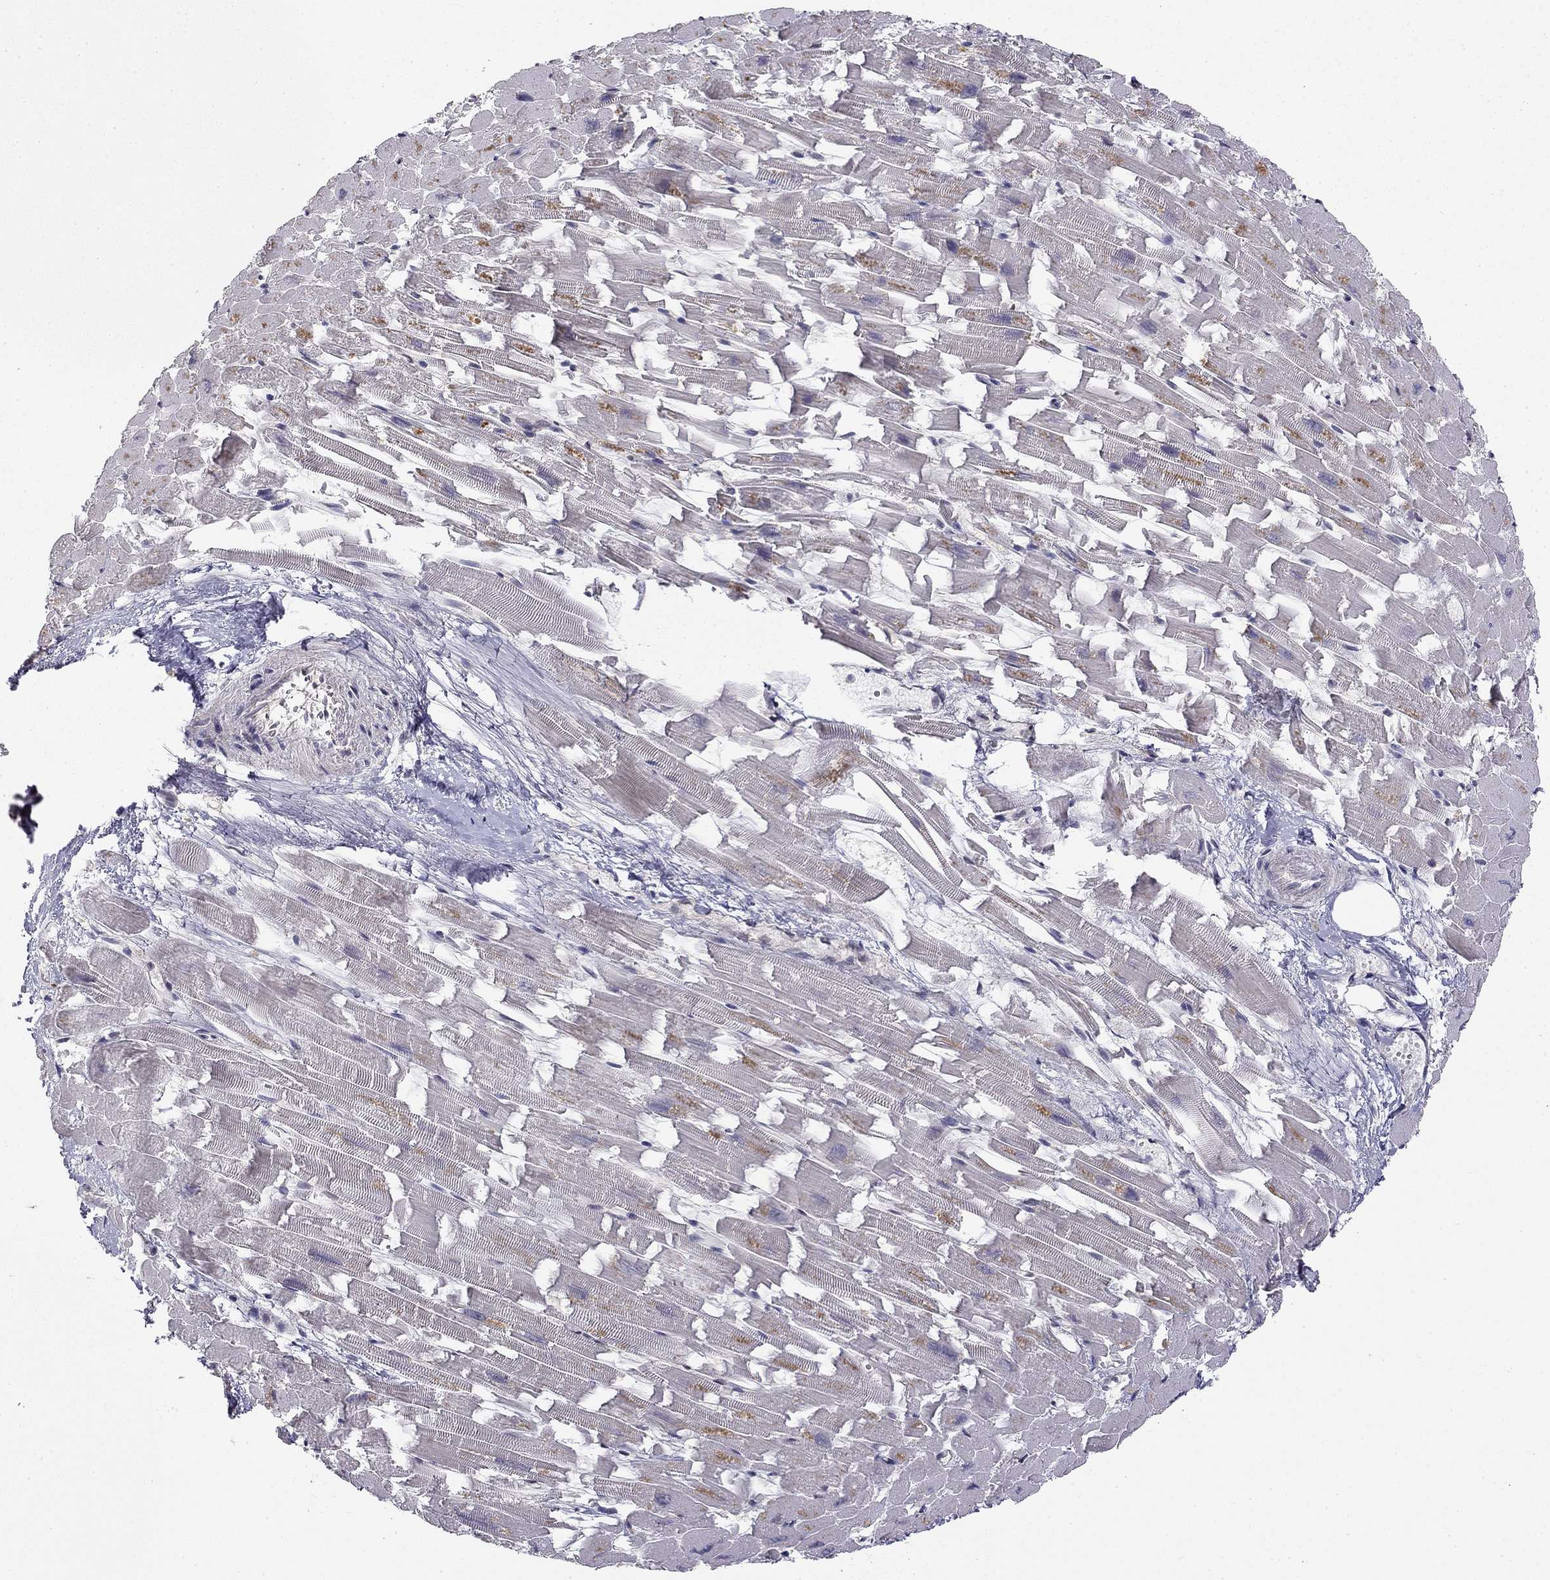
{"staining": {"intensity": "negative", "quantity": "none", "location": "none"}, "tissue": "heart muscle", "cell_type": "Cardiomyocytes", "image_type": "normal", "snomed": [{"axis": "morphology", "description": "Normal tissue, NOS"}, {"axis": "topography", "description": "Heart"}], "caption": "Immunohistochemical staining of normal human heart muscle exhibits no significant positivity in cardiomyocytes.", "gene": "STXBP6", "patient": {"sex": "female", "age": 64}}